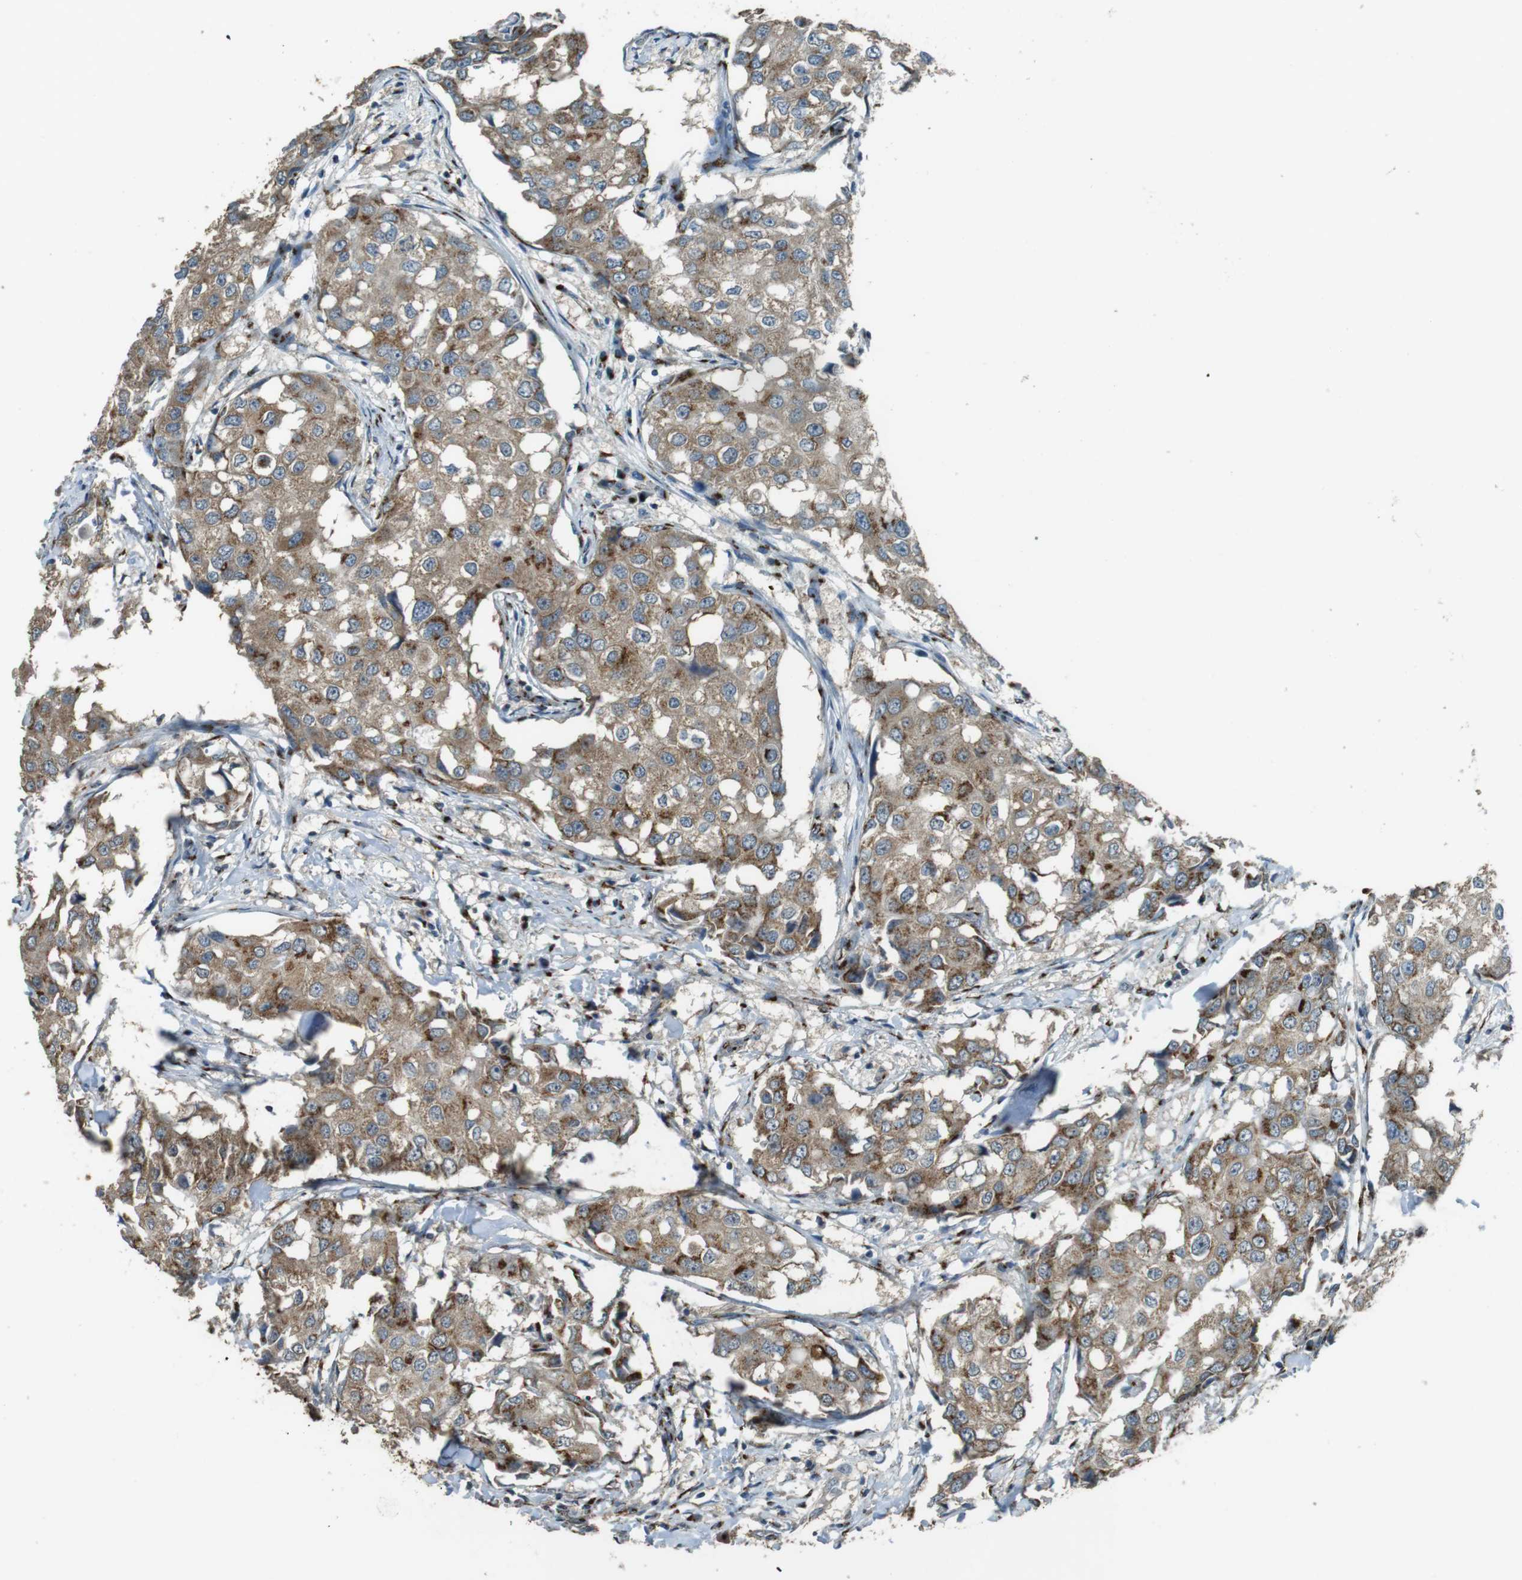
{"staining": {"intensity": "moderate", "quantity": ">75%", "location": "cytoplasmic/membranous"}, "tissue": "breast cancer", "cell_type": "Tumor cells", "image_type": "cancer", "snomed": [{"axis": "morphology", "description": "Duct carcinoma"}, {"axis": "topography", "description": "Breast"}], "caption": "This image exhibits breast infiltrating ductal carcinoma stained with IHC to label a protein in brown. The cytoplasmic/membranous of tumor cells show moderate positivity for the protein. Nuclei are counter-stained blue.", "gene": "TMEM115", "patient": {"sex": "female", "age": 27}}